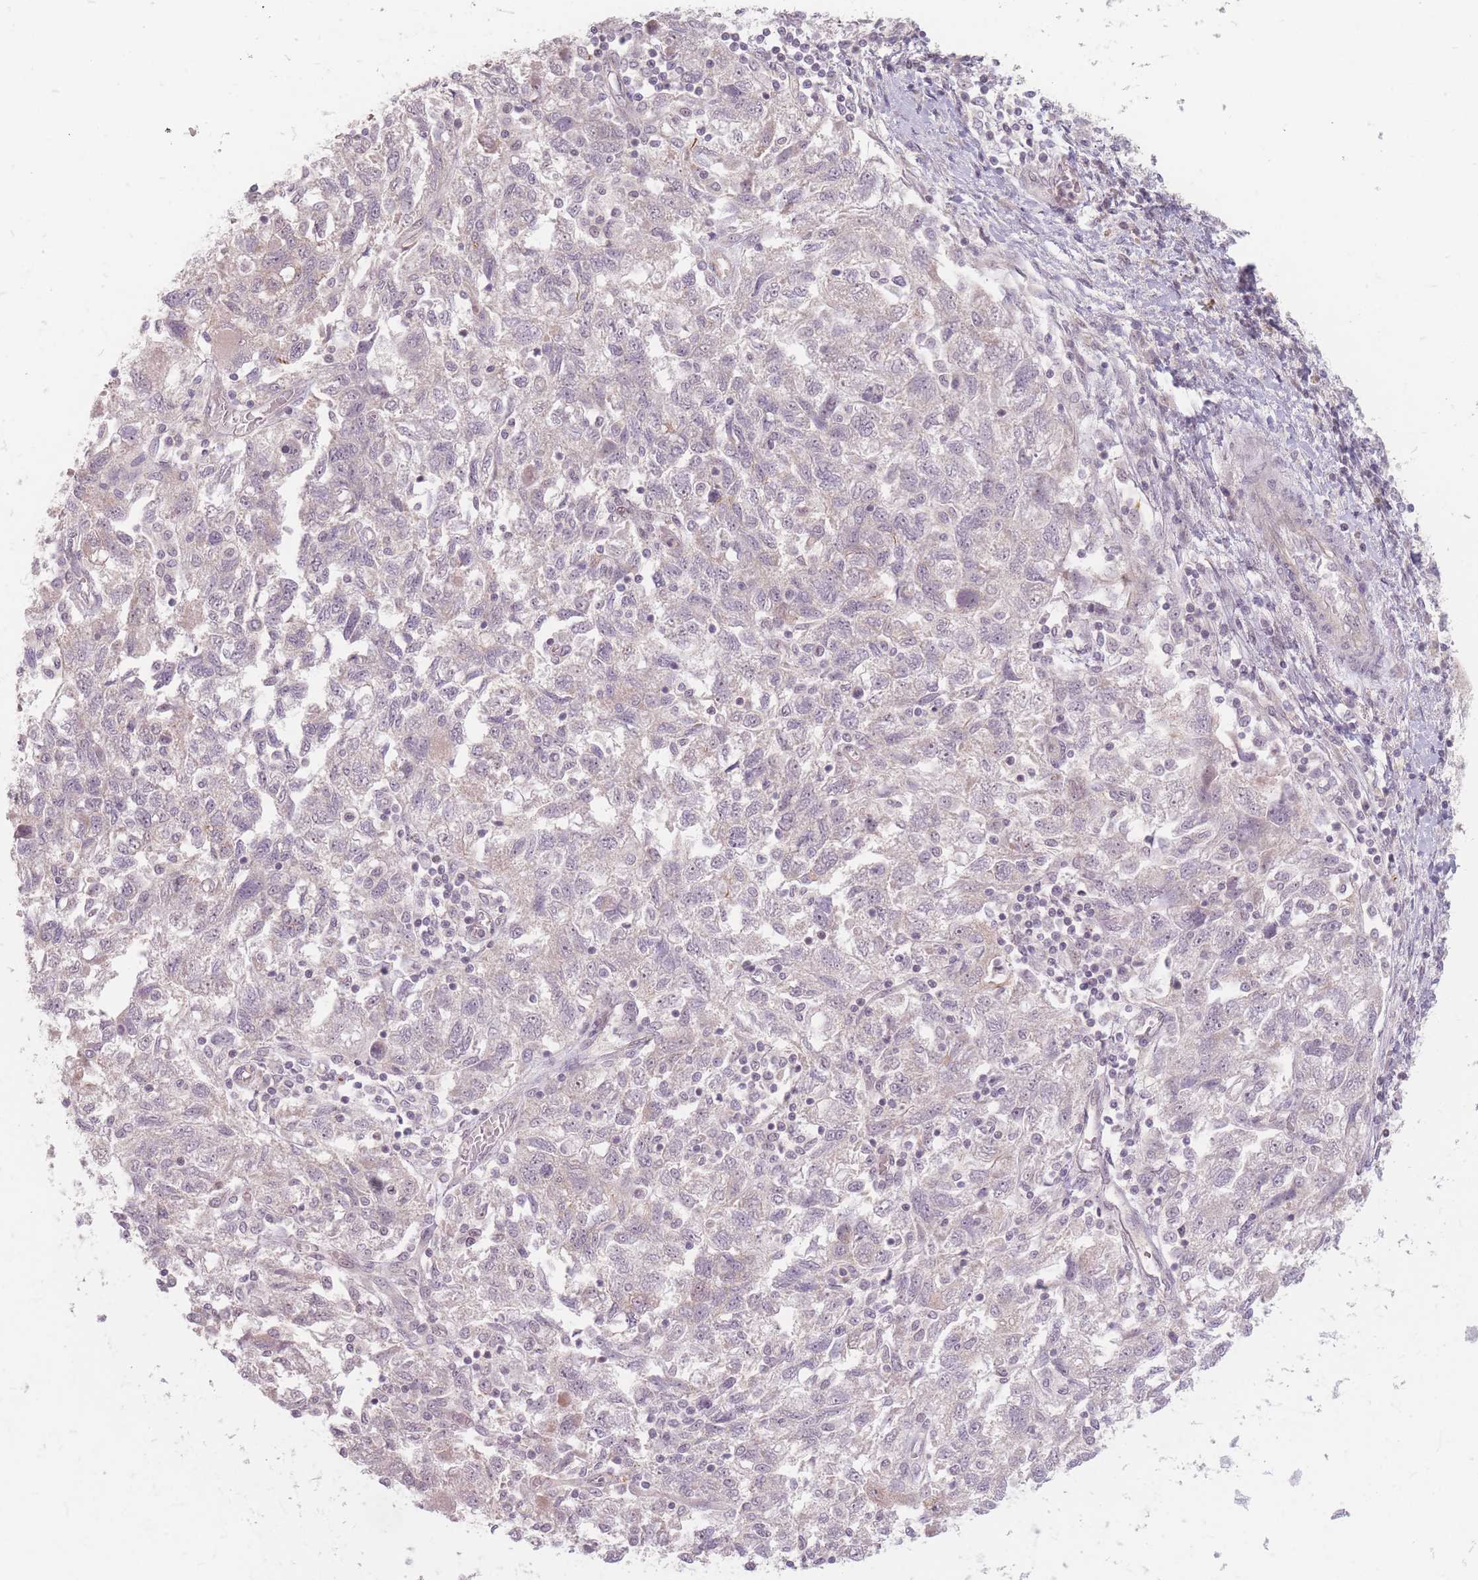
{"staining": {"intensity": "weak", "quantity": "<25%", "location": "cytoplasmic/membranous"}, "tissue": "ovarian cancer", "cell_type": "Tumor cells", "image_type": "cancer", "snomed": [{"axis": "morphology", "description": "Carcinoma, NOS"}, {"axis": "morphology", "description": "Cystadenocarcinoma, serous, NOS"}, {"axis": "topography", "description": "Ovary"}], "caption": "Immunohistochemistry (IHC) of human carcinoma (ovarian) reveals no expression in tumor cells.", "gene": "GABRA6", "patient": {"sex": "female", "age": 69}}